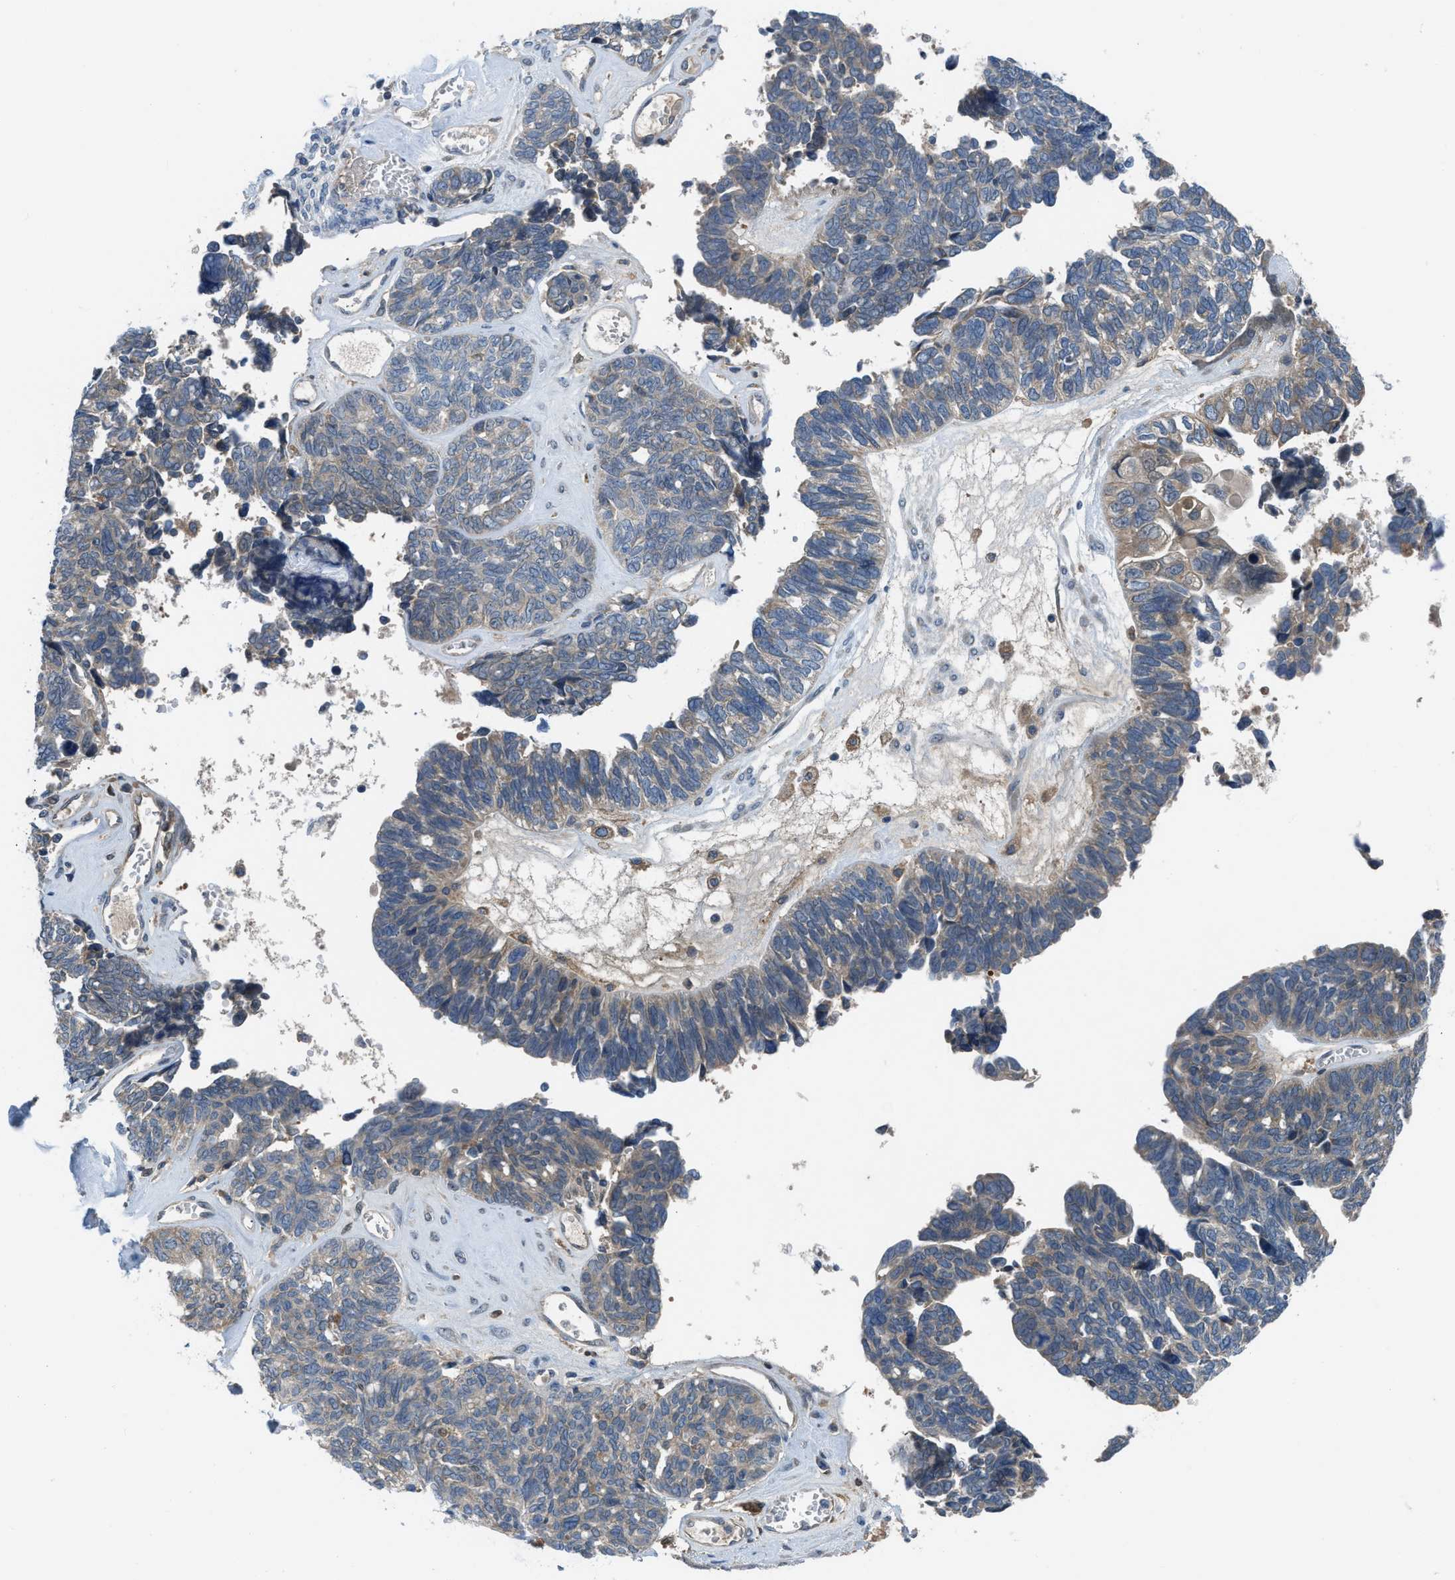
{"staining": {"intensity": "moderate", "quantity": "<25%", "location": "cytoplasmic/membranous"}, "tissue": "ovarian cancer", "cell_type": "Tumor cells", "image_type": "cancer", "snomed": [{"axis": "morphology", "description": "Cystadenocarcinoma, serous, NOS"}, {"axis": "topography", "description": "Ovary"}], "caption": "Protein expression analysis of ovarian cancer (serous cystadenocarcinoma) displays moderate cytoplasmic/membranous staining in approximately <25% of tumor cells.", "gene": "BAZ2B", "patient": {"sex": "female", "age": 79}}